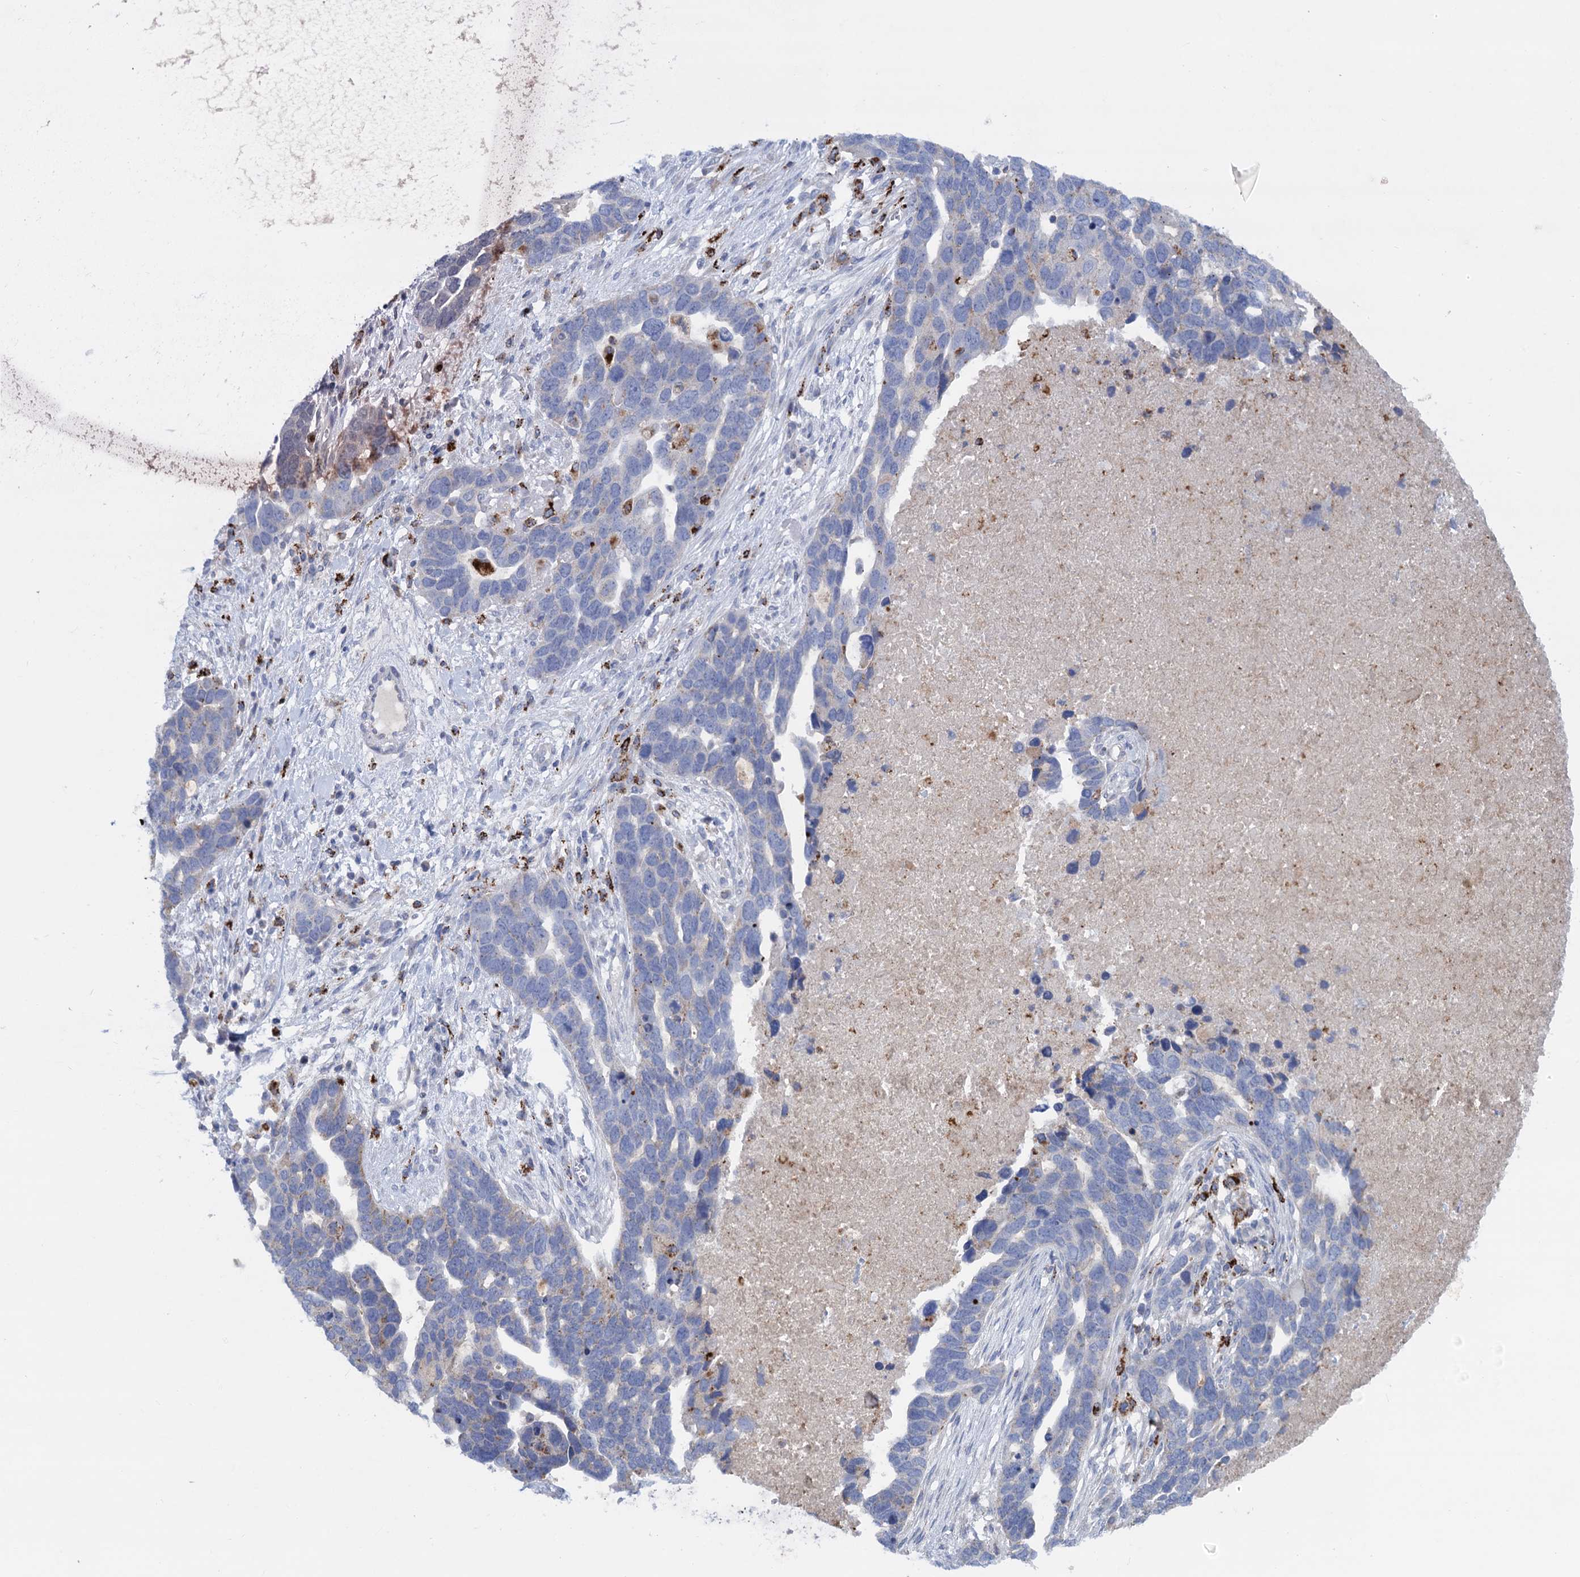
{"staining": {"intensity": "negative", "quantity": "none", "location": "none"}, "tissue": "ovarian cancer", "cell_type": "Tumor cells", "image_type": "cancer", "snomed": [{"axis": "morphology", "description": "Cystadenocarcinoma, serous, NOS"}, {"axis": "topography", "description": "Ovary"}], "caption": "Image shows no significant protein expression in tumor cells of ovarian cancer. (DAB (3,3'-diaminobenzidine) immunohistochemistry (IHC) visualized using brightfield microscopy, high magnification).", "gene": "ANKS3", "patient": {"sex": "female", "age": 54}}